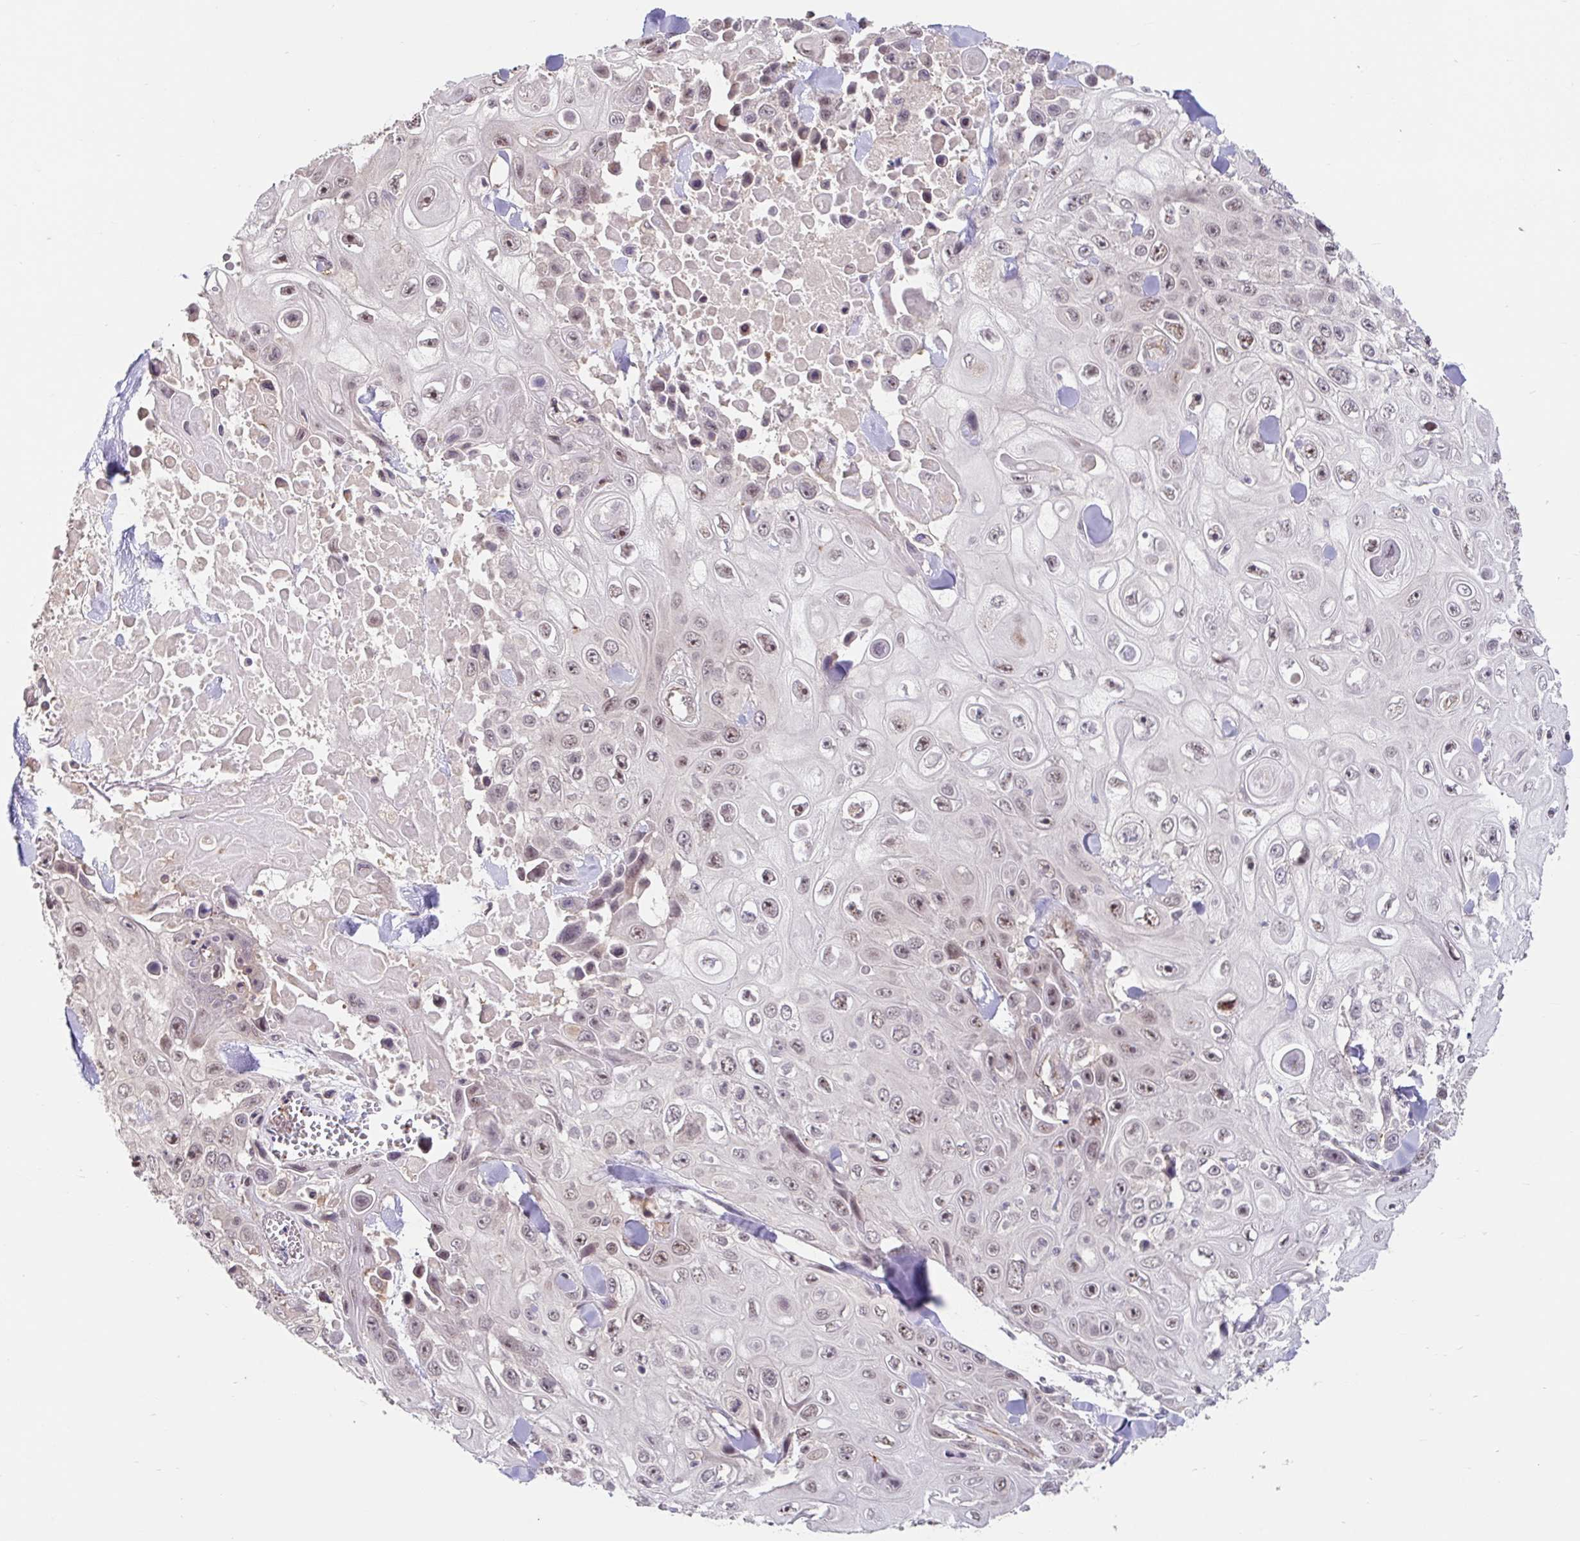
{"staining": {"intensity": "weak", "quantity": ">75%", "location": "nuclear"}, "tissue": "skin cancer", "cell_type": "Tumor cells", "image_type": "cancer", "snomed": [{"axis": "morphology", "description": "Squamous cell carcinoma, NOS"}, {"axis": "topography", "description": "Skin"}], "caption": "Immunohistochemistry (DAB (3,3'-diaminobenzidine)) staining of human skin cancer reveals weak nuclear protein staining in about >75% of tumor cells.", "gene": "STYXL1", "patient": {"sex": "male", "age": 82}}